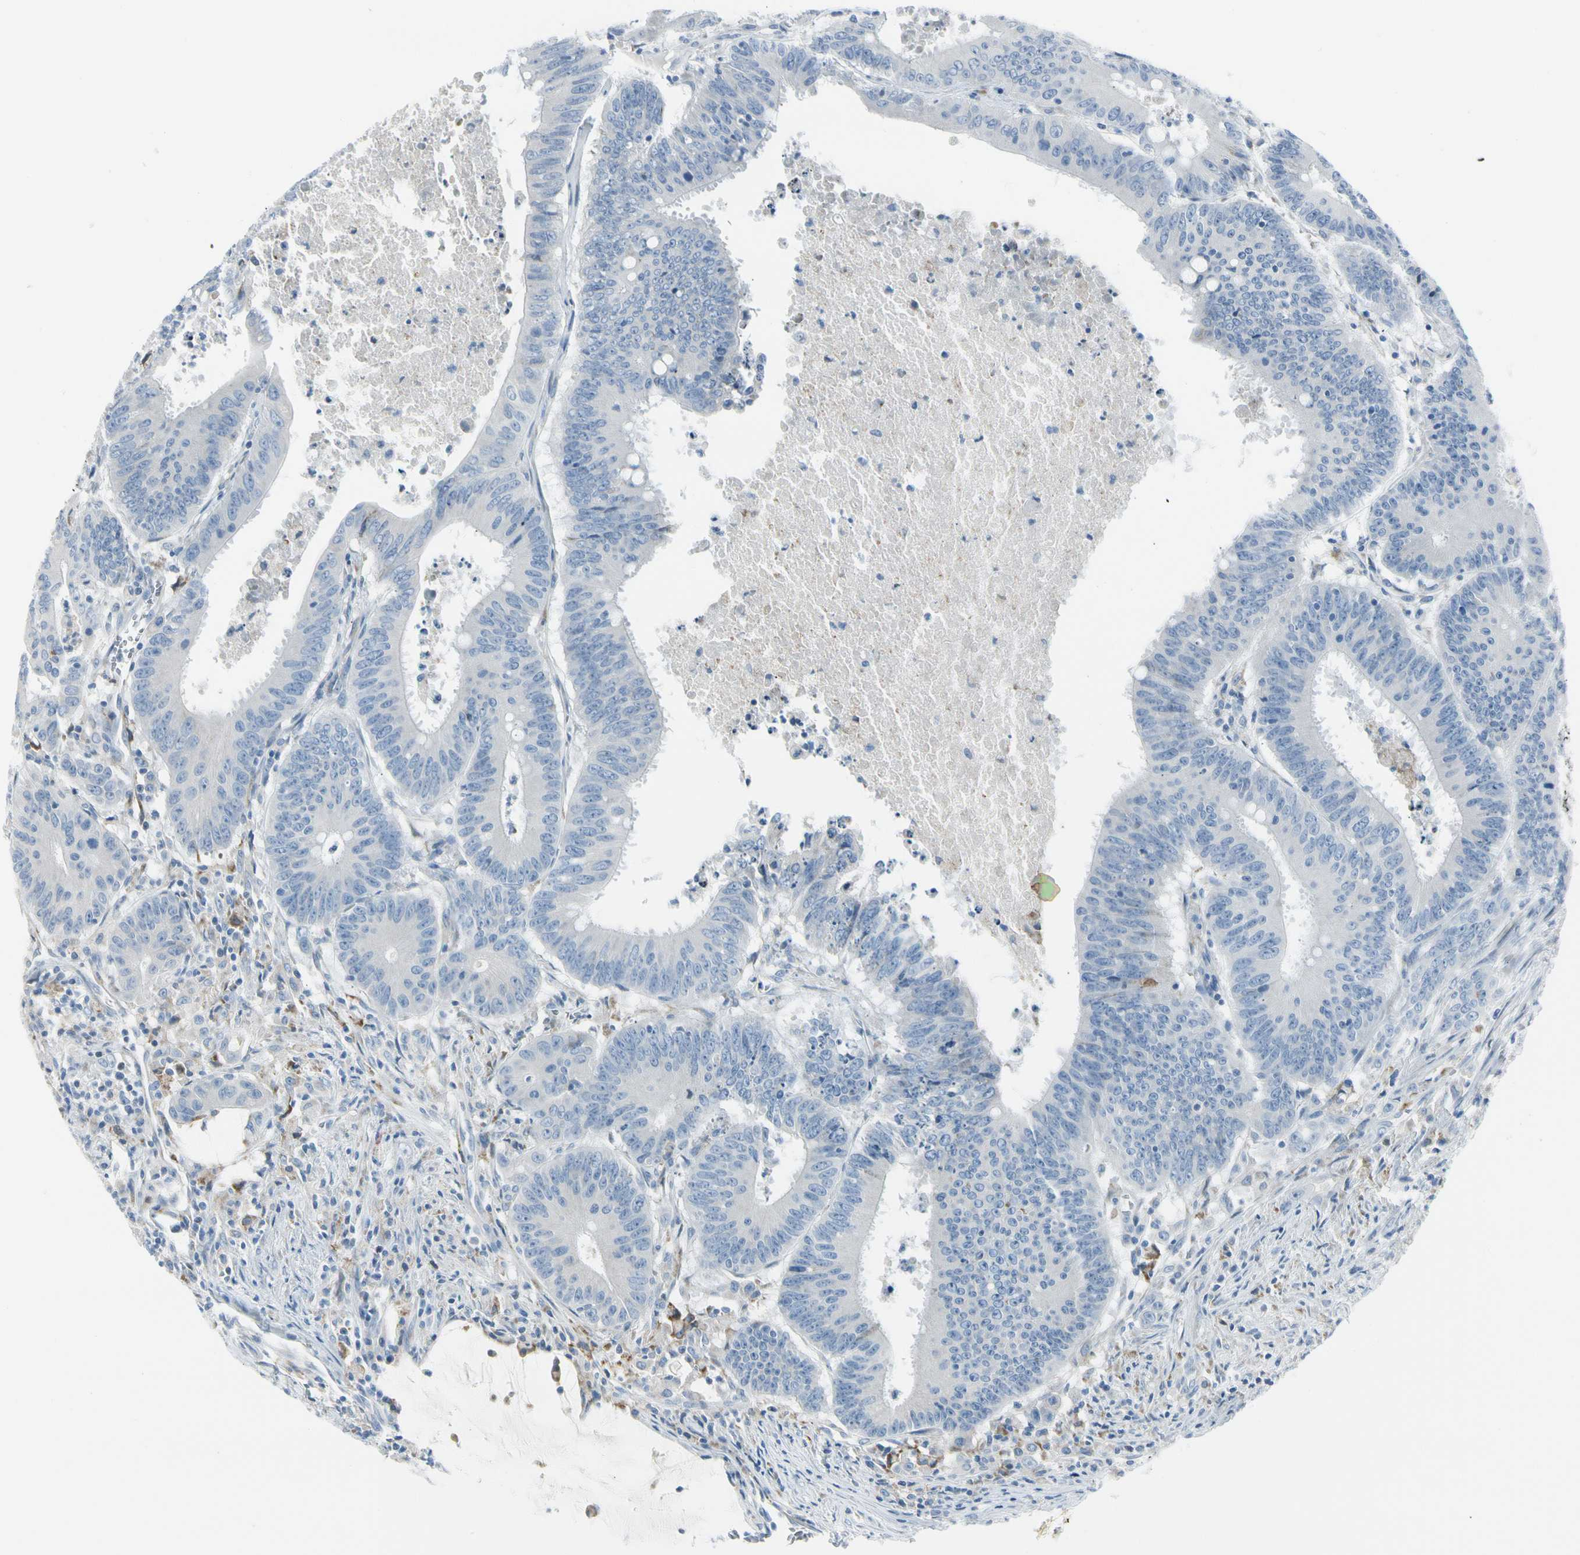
{"staining": {"intensity": "negative", "quantity": "none", "location": "none"}, "tissue": "colorectal cancer", "cell_type": "Tumor cells", "image_type": "cancer", "snomed": [{"axis": "morphology", "description": "Adenocarcinoma, NOS"}, {"axis": "topography", "description": "Colon"}], "caption": "Tumor cells are negative for protein expression in human colorectal cancer.", "gene": "TNFSF11", "patient": {"sex": "male", "age": 45}}